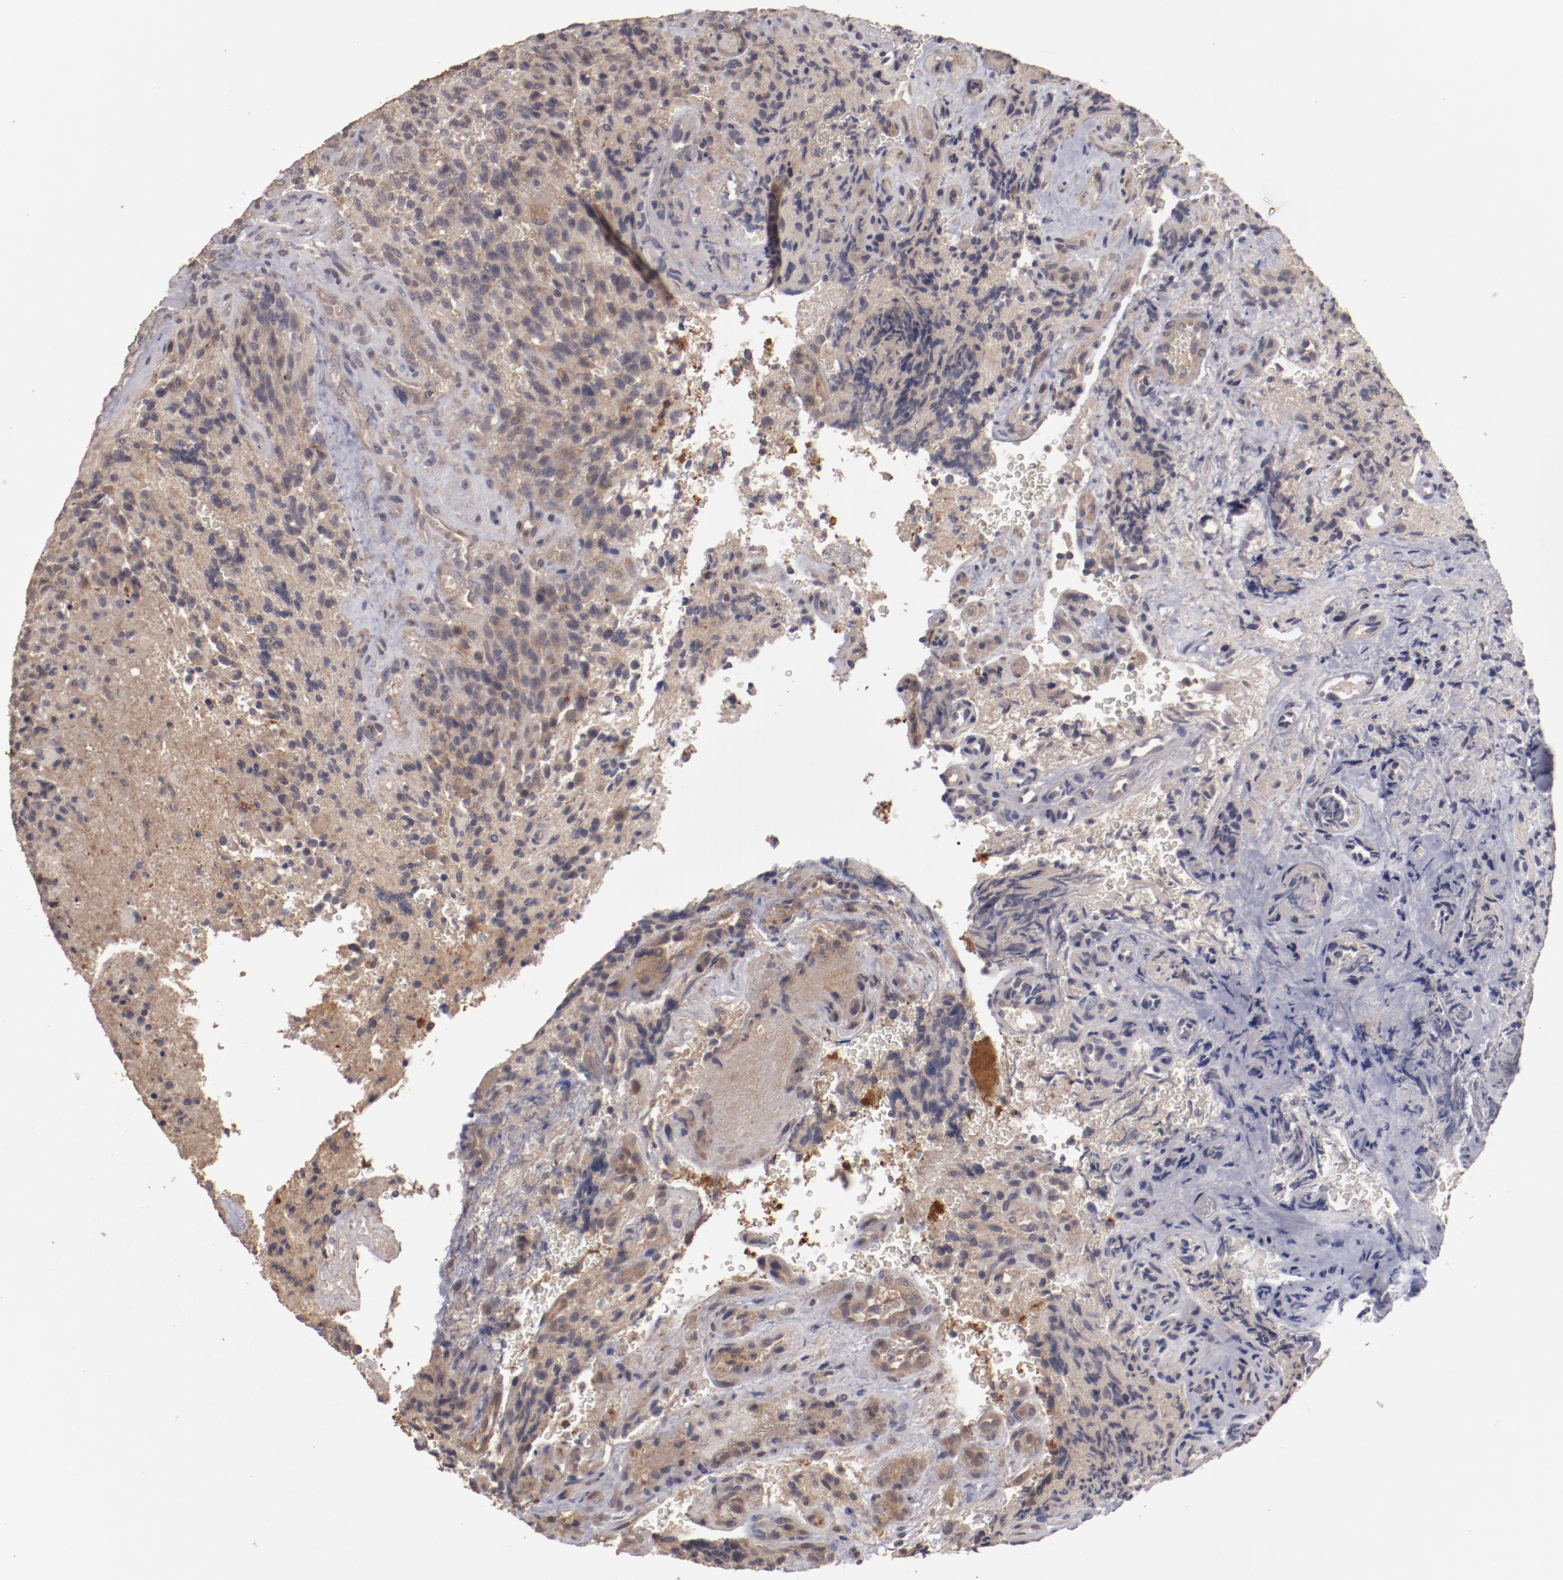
{"staining": {"intensity": "moderate", "quantity": ">75%", "location": "cytoplasmic/membranous"}, "tissue": "glioma", "cell_type": "Tumor cells", "image_type": "cancer", "snomed": [{"axis": "morphology", "description": "Normal tissue, NOS"}, {"axis": "morphology", "description": "Glioma, malignant, High grade"}, {"axis": "topography", "description": "Cerebral cortex"}], "caption": "Tumor cells display moderate cytoplasmic/membranous expression in about >75% of cells in high-grade glioma (malignant). (Brightfield microscopy of DAB IHC at high magnification).", "gene": "LRRC75B", "patient": {"sex": "male", "age": 56}}